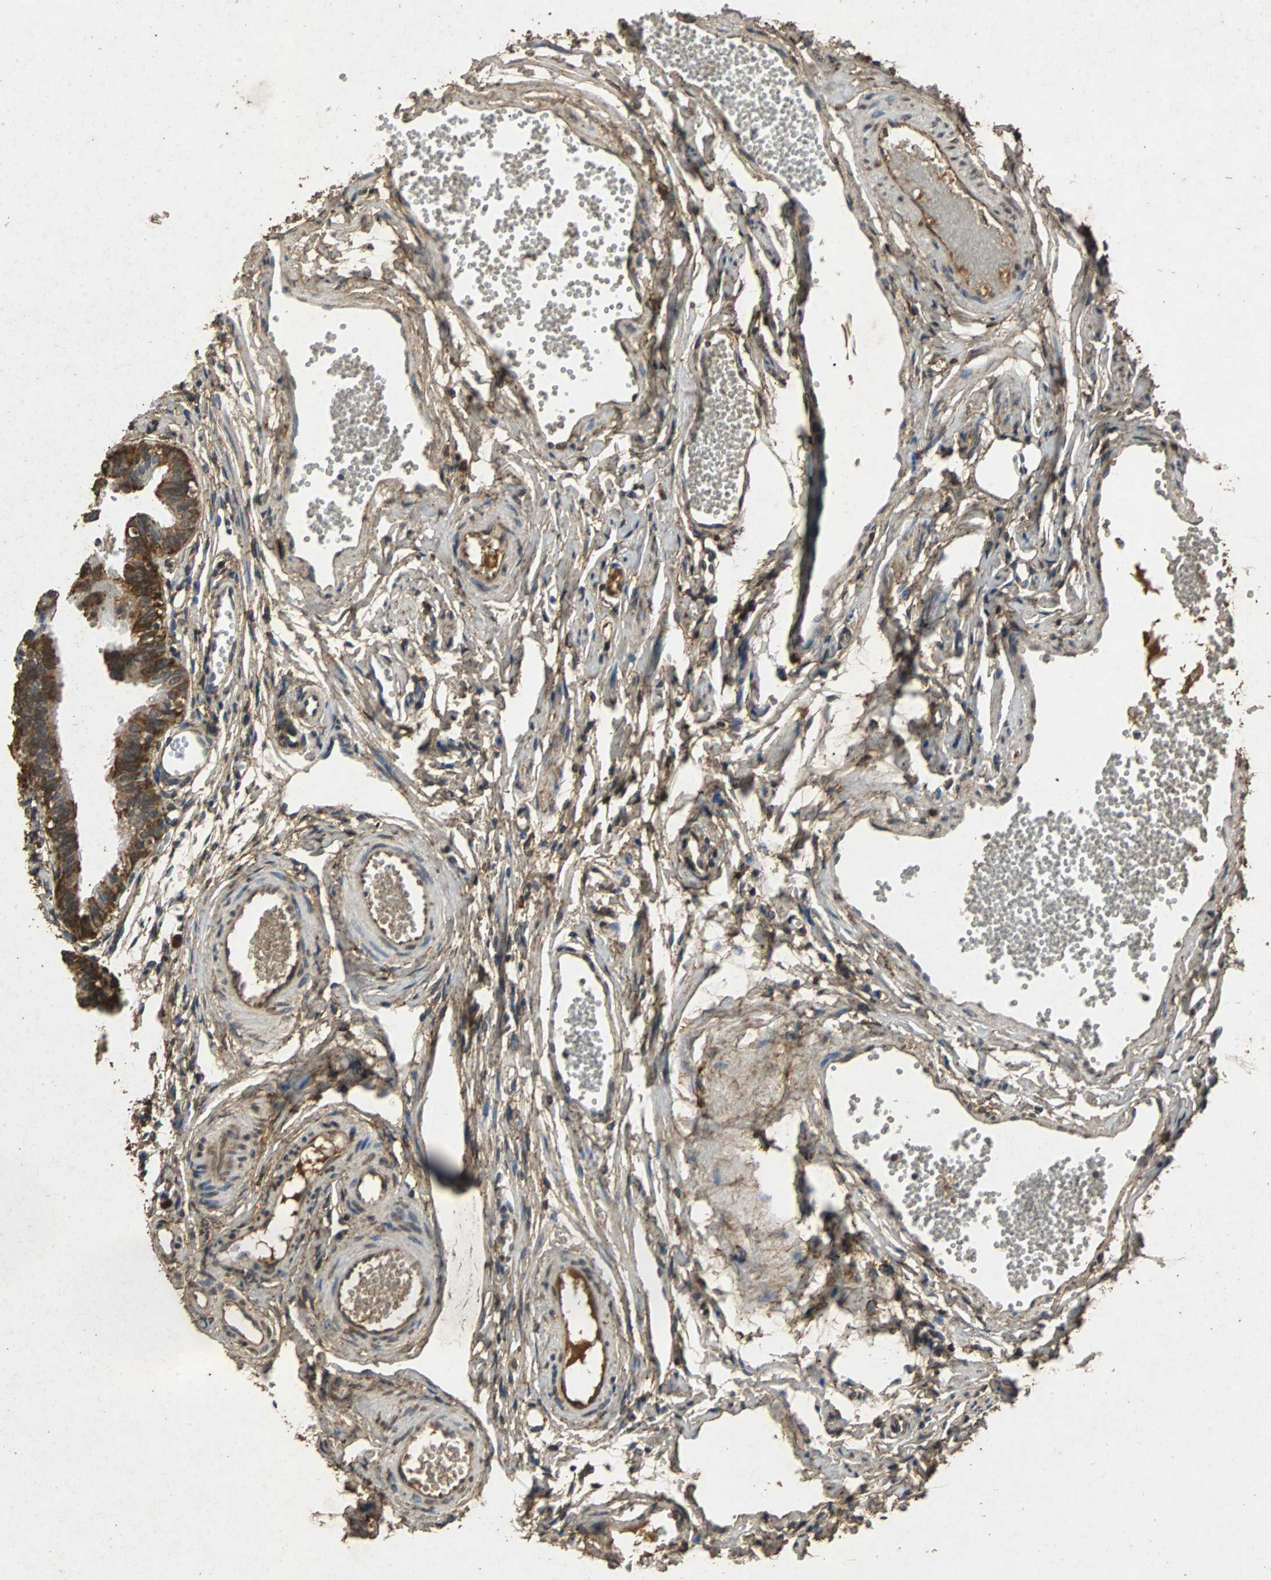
{"staining": {"intensity": "strong", "quantity": ">75%", "location": "cytoplasmic/membranous"}, "tissue": "fallopian tube", "cell_type": "Glandular cells", "image_type": "normal", "snomed": [{"axis": "morphology", "description": "Normal tissue, NOS"}, {"axis": "topography", "description": "Fallopian tube"}, {"axis": "topography", "description": "Placenta"}], "caption": "This image exhibits immunohistochemistry staining of unremarkable human fallopian tube, with high strong cytoplasmic/membranous positivity in approximately >75% of glandular cells.", "gene": "NAA10", "patient": {"sex": "female", "age": 34}}